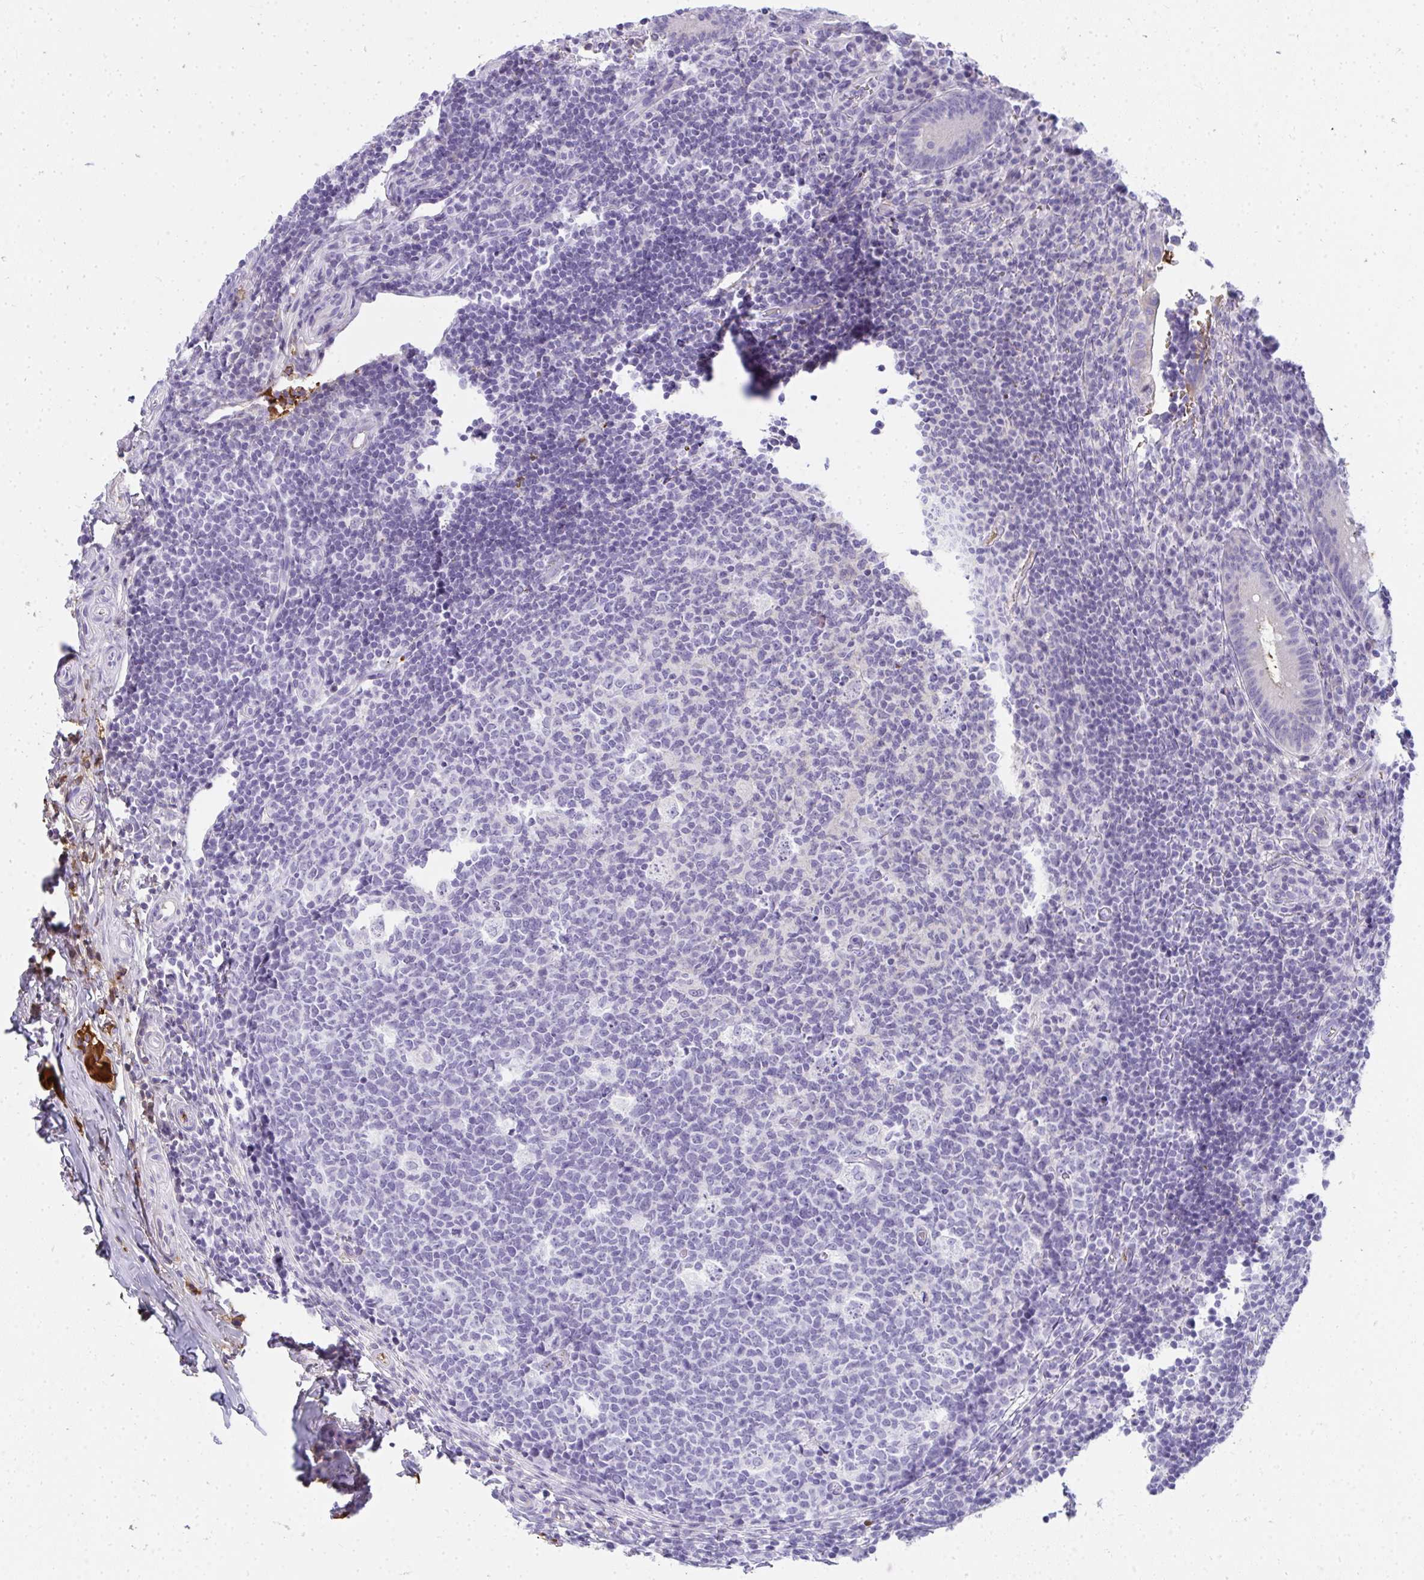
{"staining": {"intensity": "negative", "quantity": "none", "location": "none"}, "tissue": "appendix", "cell_type": "Glandular cells", "image_type": "normal", "snomed": [{"axis": "morphology", "description": "Normal tissue, NOS"}, {"axis": "topography", "description": "Appendix"}], "caption": "Immunohistochemistry (IHC) photomicrograph of benign appendix: appendix stained with DAB (3,3'-diaminobenzidine) exhibits no significant protein expression in glandular cells.", "gene": "ZSWIM3", "patient": {"sex": "male", "age": 18}}